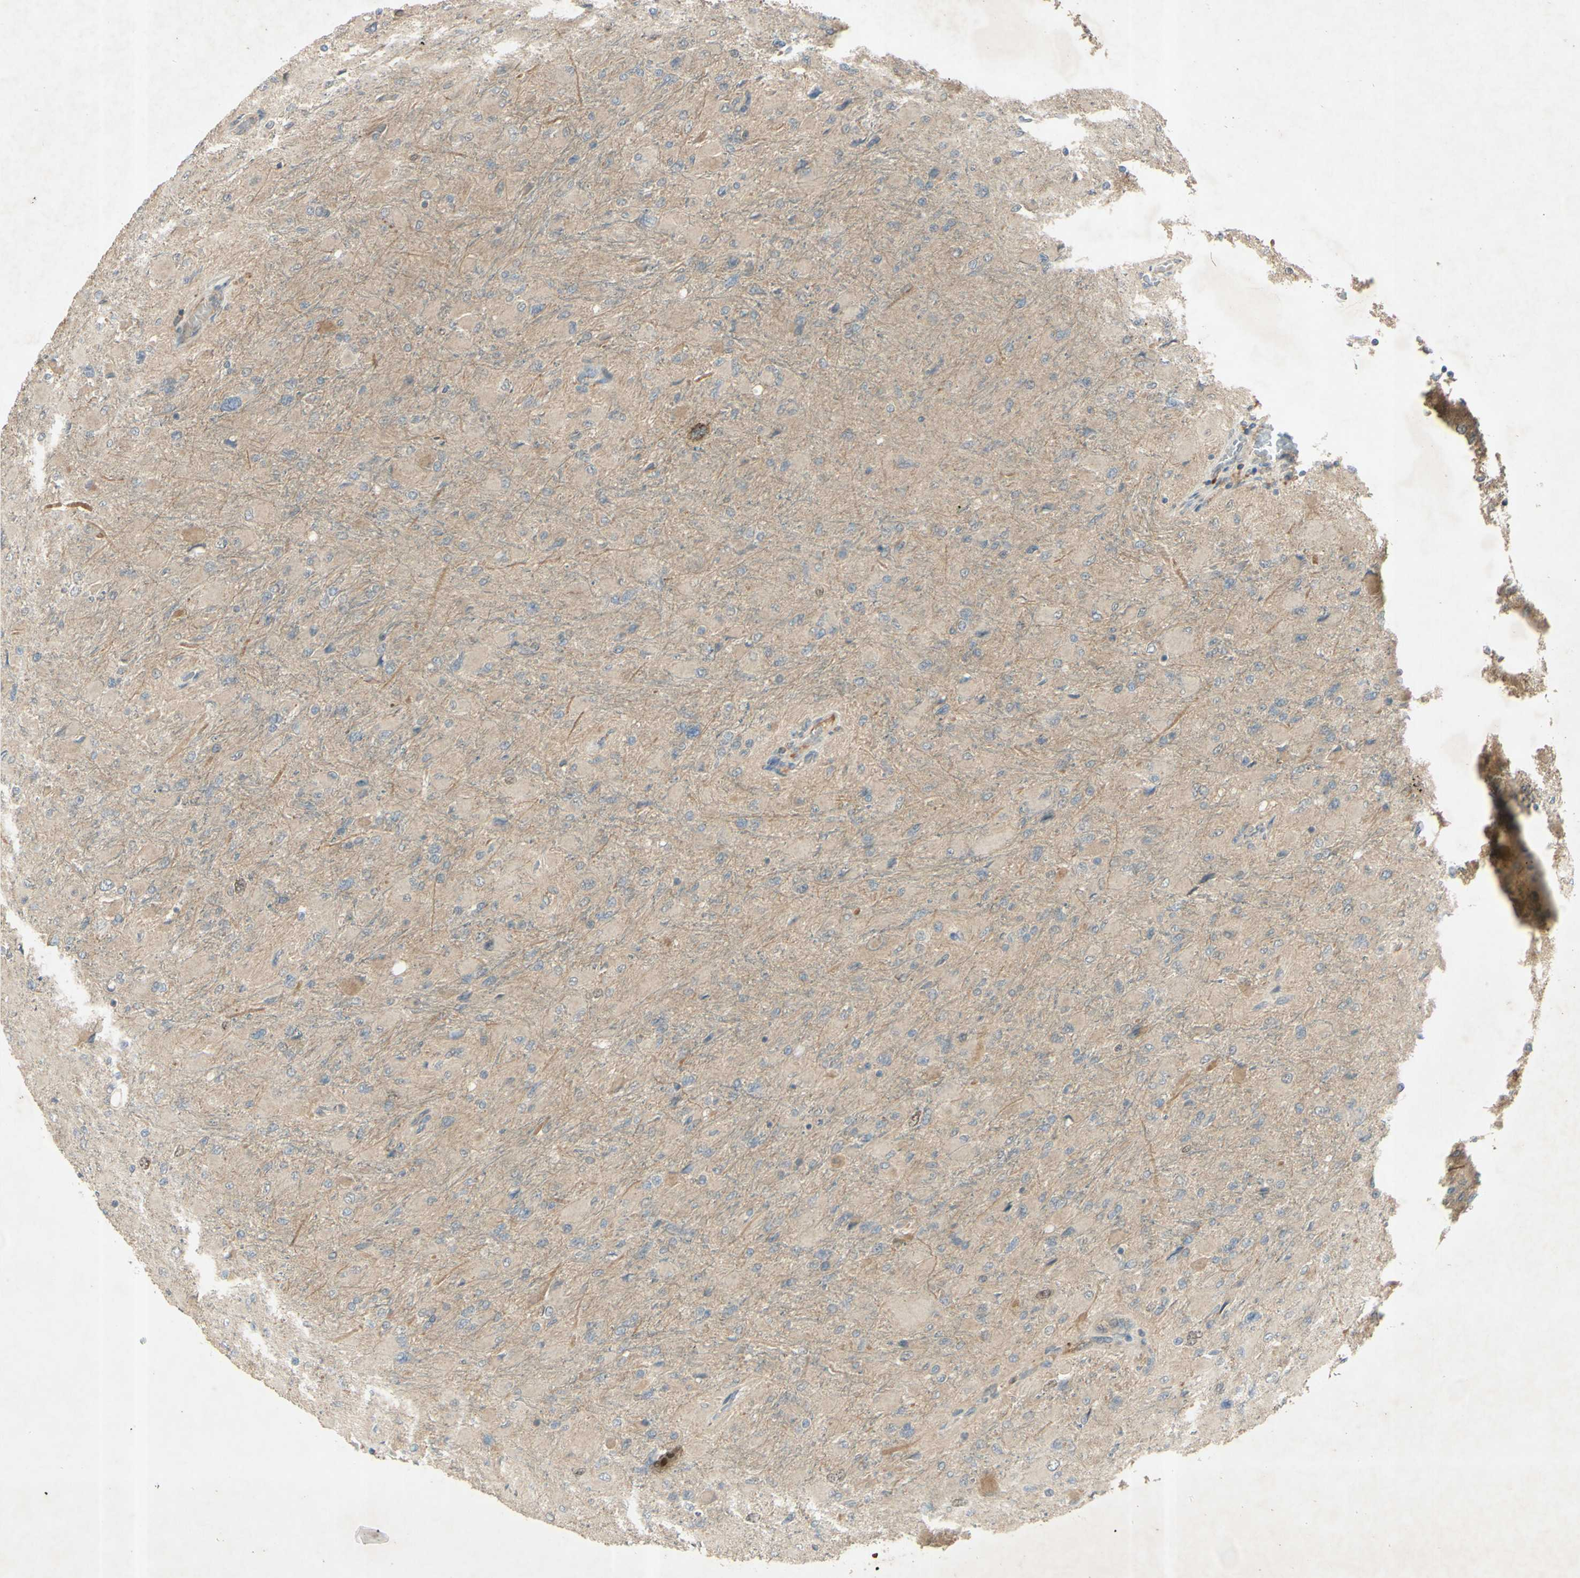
{"staining": {"intensity": "negative", "quantity": "none", "location": "none"}, "tissue": "glioma", "cell_type": "Tumor cells", "image_type": "cancer", "snomed": [{"axis": "morphology", "description": "Glioma, malignant, High grade"}, {"axis": "topography", "description": "Cerebral cortex"}], "caption": "A high-resolution histopathology image shows immunohistochemistry (IHC) staining of glioma, which reveals no significant positivity in tumor cells.", "gene": "RAD18", "patient": {"sex": "female", "age": 36}}